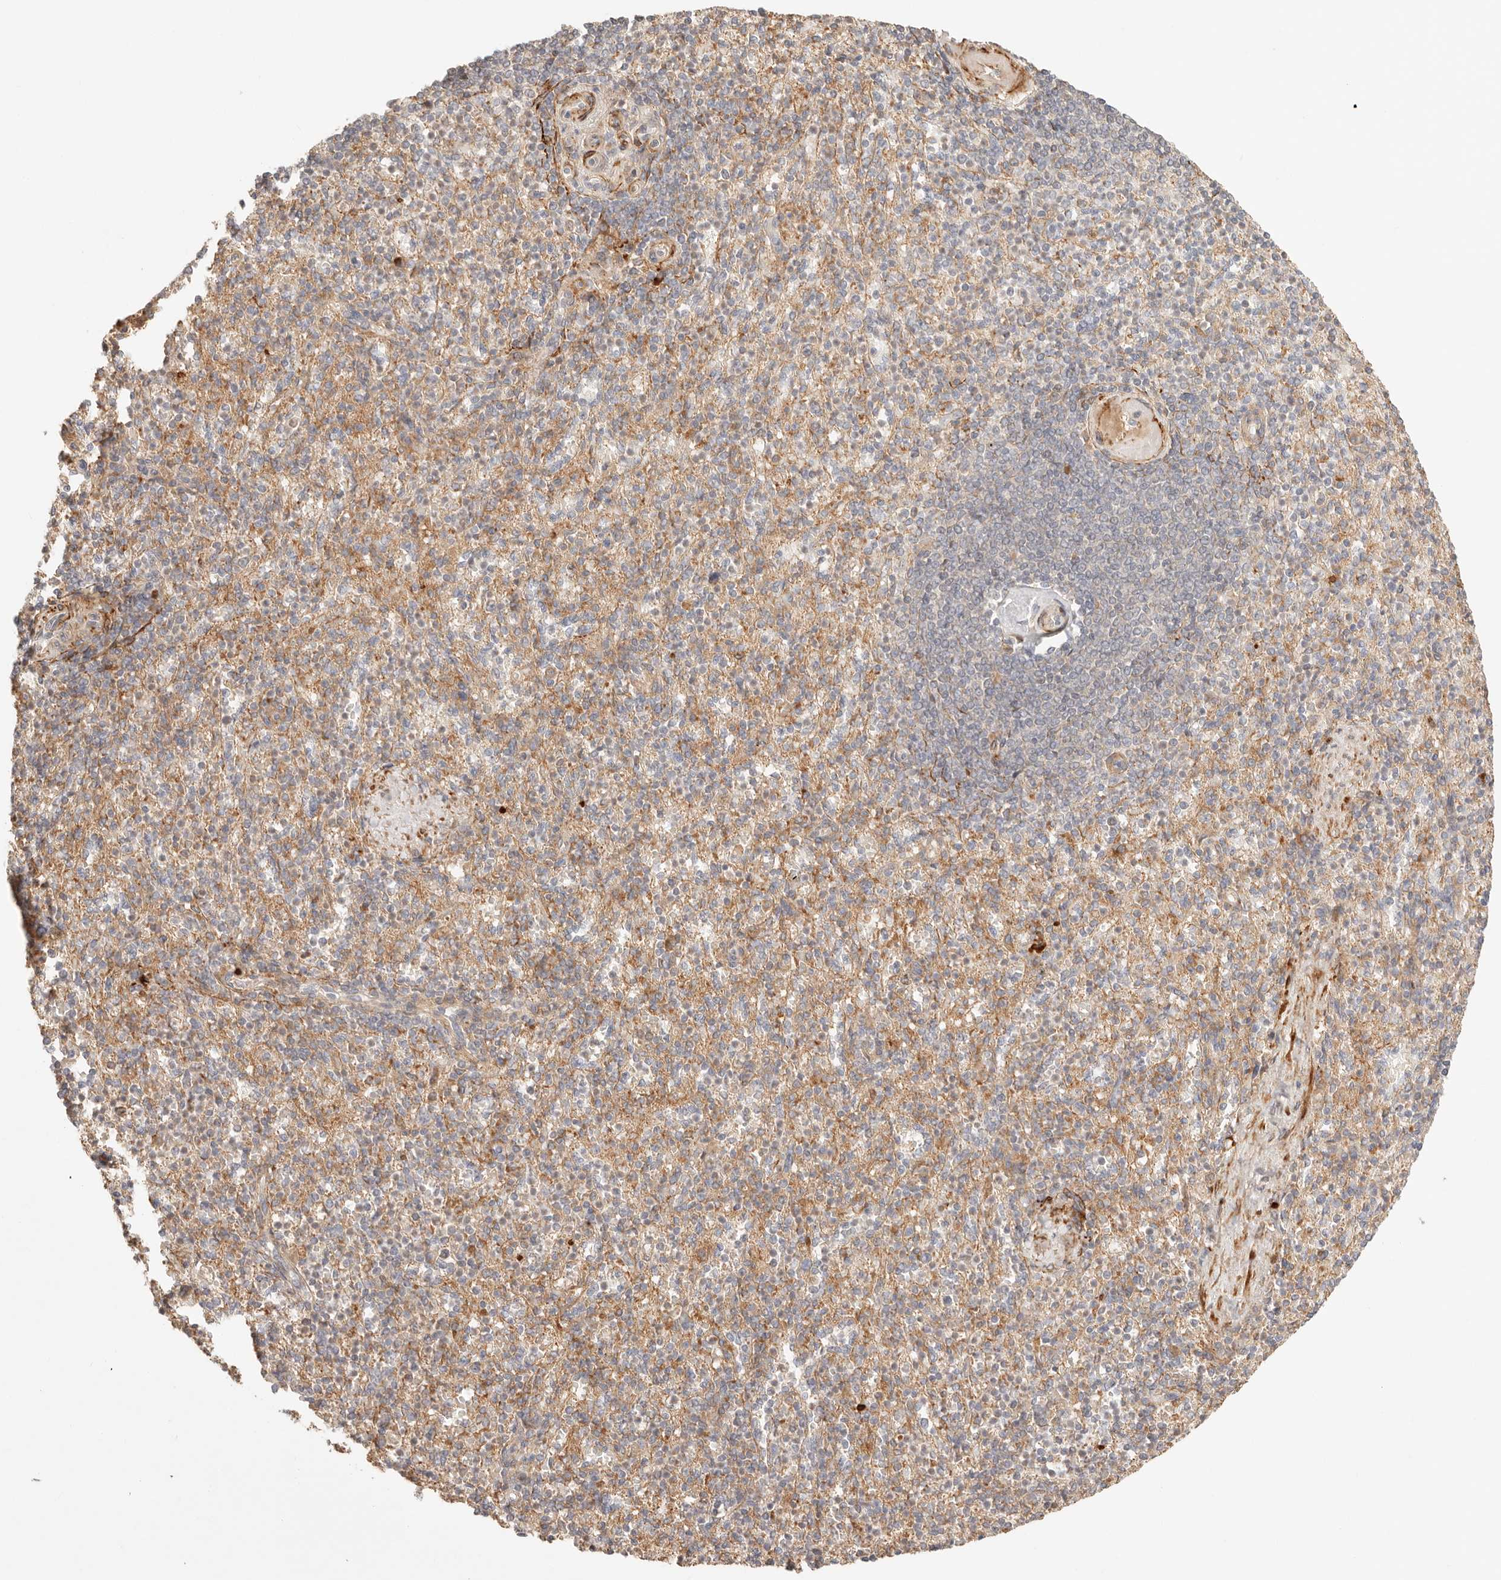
{"staining": {"intensity": "weak", "quantity": "25%-75%", "location": "cytoplasmic/membranous"}, "tissue": "spleen", "cell_type": "Cells in red pulp", "image_type": "normal", "snomed": [{"axis": "morphology", "description": "Normal tissue, NOS"}, {"axis": "topography", "description": "Spleen"}], "caption": "Brown immunohistochemical staining in benign spleen displays weak cytoplasmic/membranous staining in about 25%-75% of cells in red pulp. (DAB IHC, brown staining for protein, blue staining for nuclei).", "gene": "IL1R2", "patient": {"sex": "female", "age": 74}}